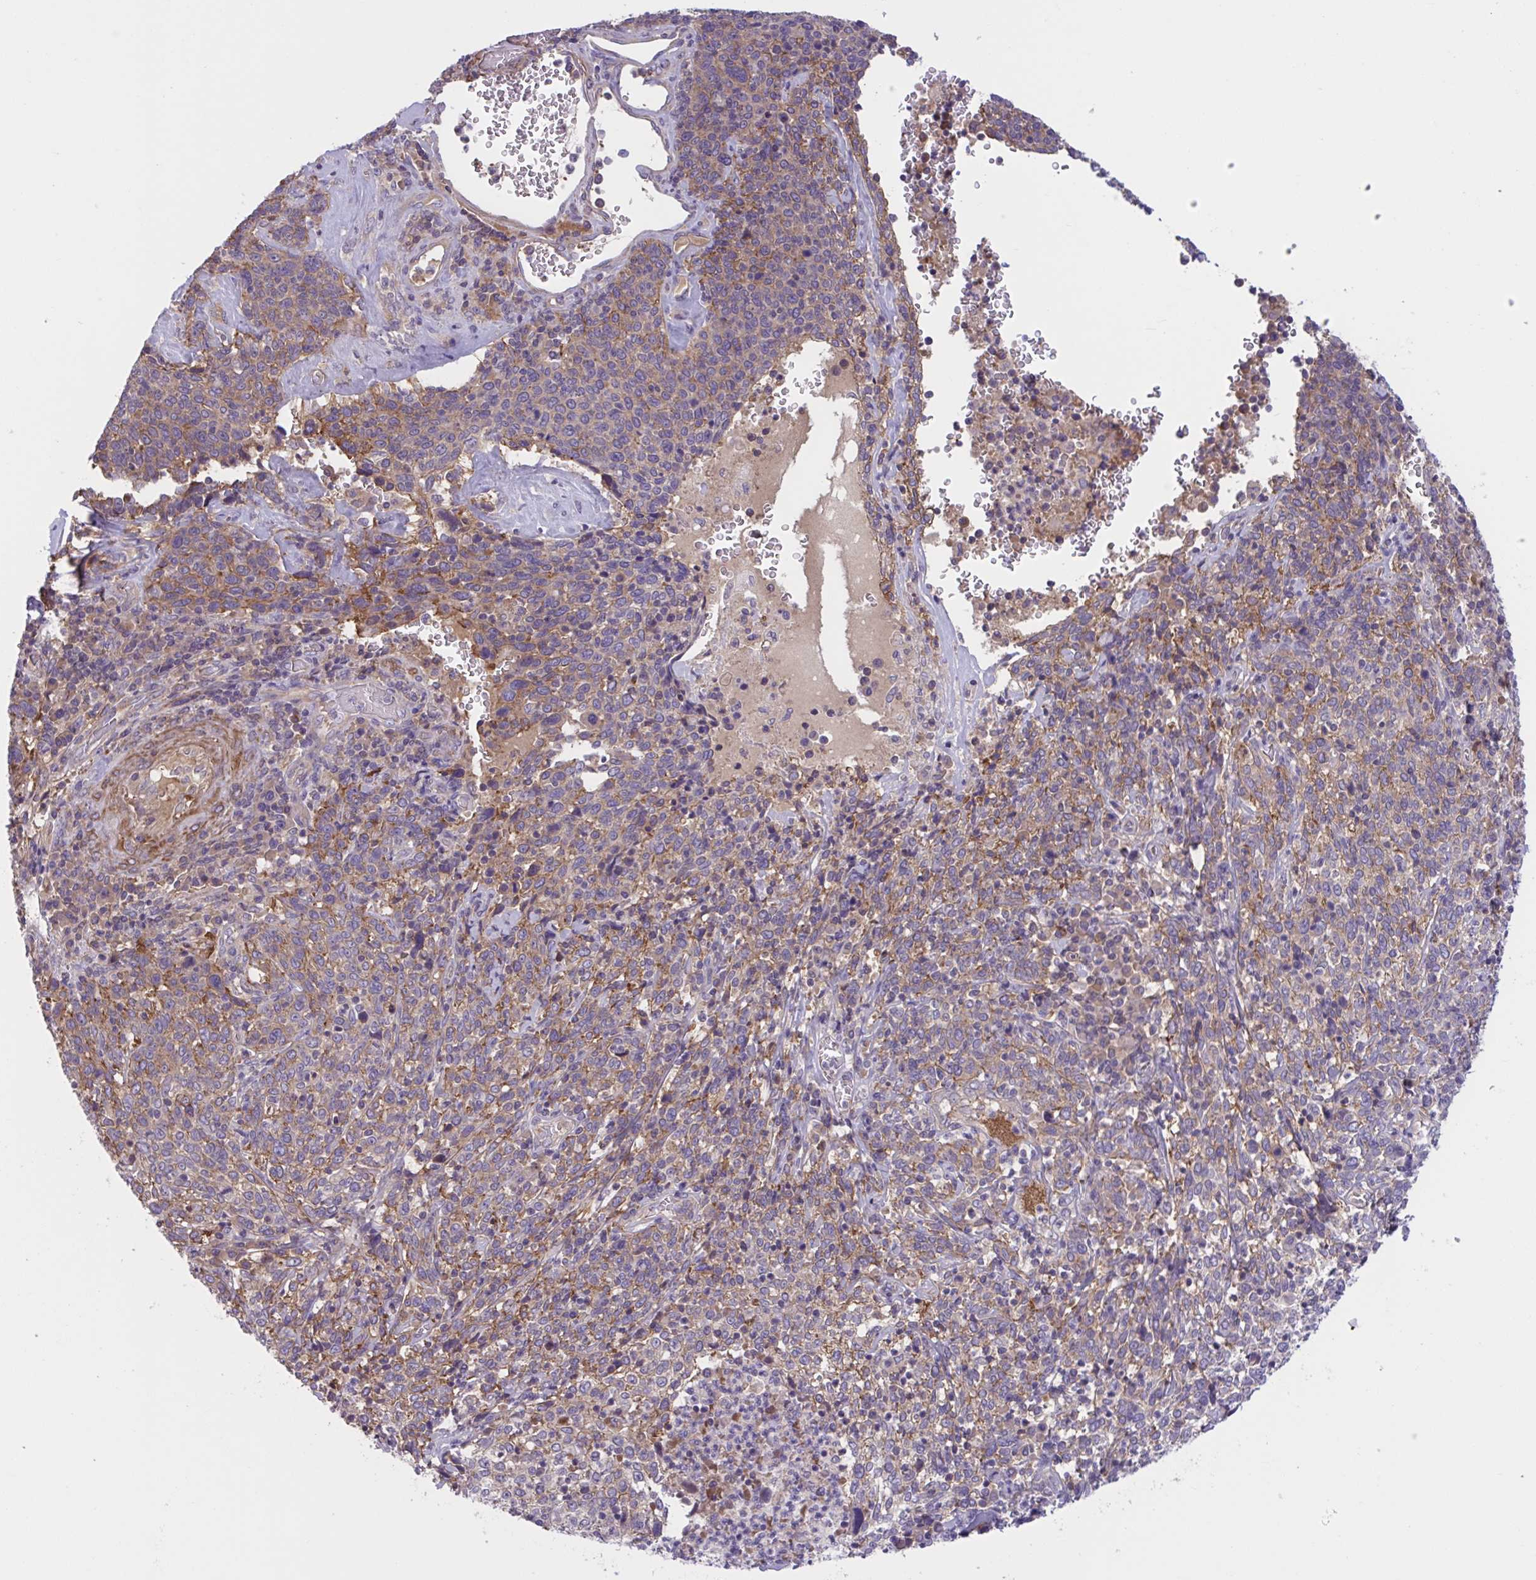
{"staining": {"intensity": "moderate", "quantity": "<25%", "location": "cytoplasmic/membranous"}, "tissue": "cervical cancer", "cell_type": "Tumor cells", "image_type": "cancer", "snomed": [{"axis": "morphology", "description": "Squamous cell carcinoma, NOS"}, {"axis": "topography", "description": "Cervix"}], "caption": "Moderate cytoplasmic/membranous staining for a protein is identified in about <25% of tumor cells of cervical cancer using immunohistochemistry.", "gene": "WNT9B", "patient": {"sex": "female", "age": 46}}